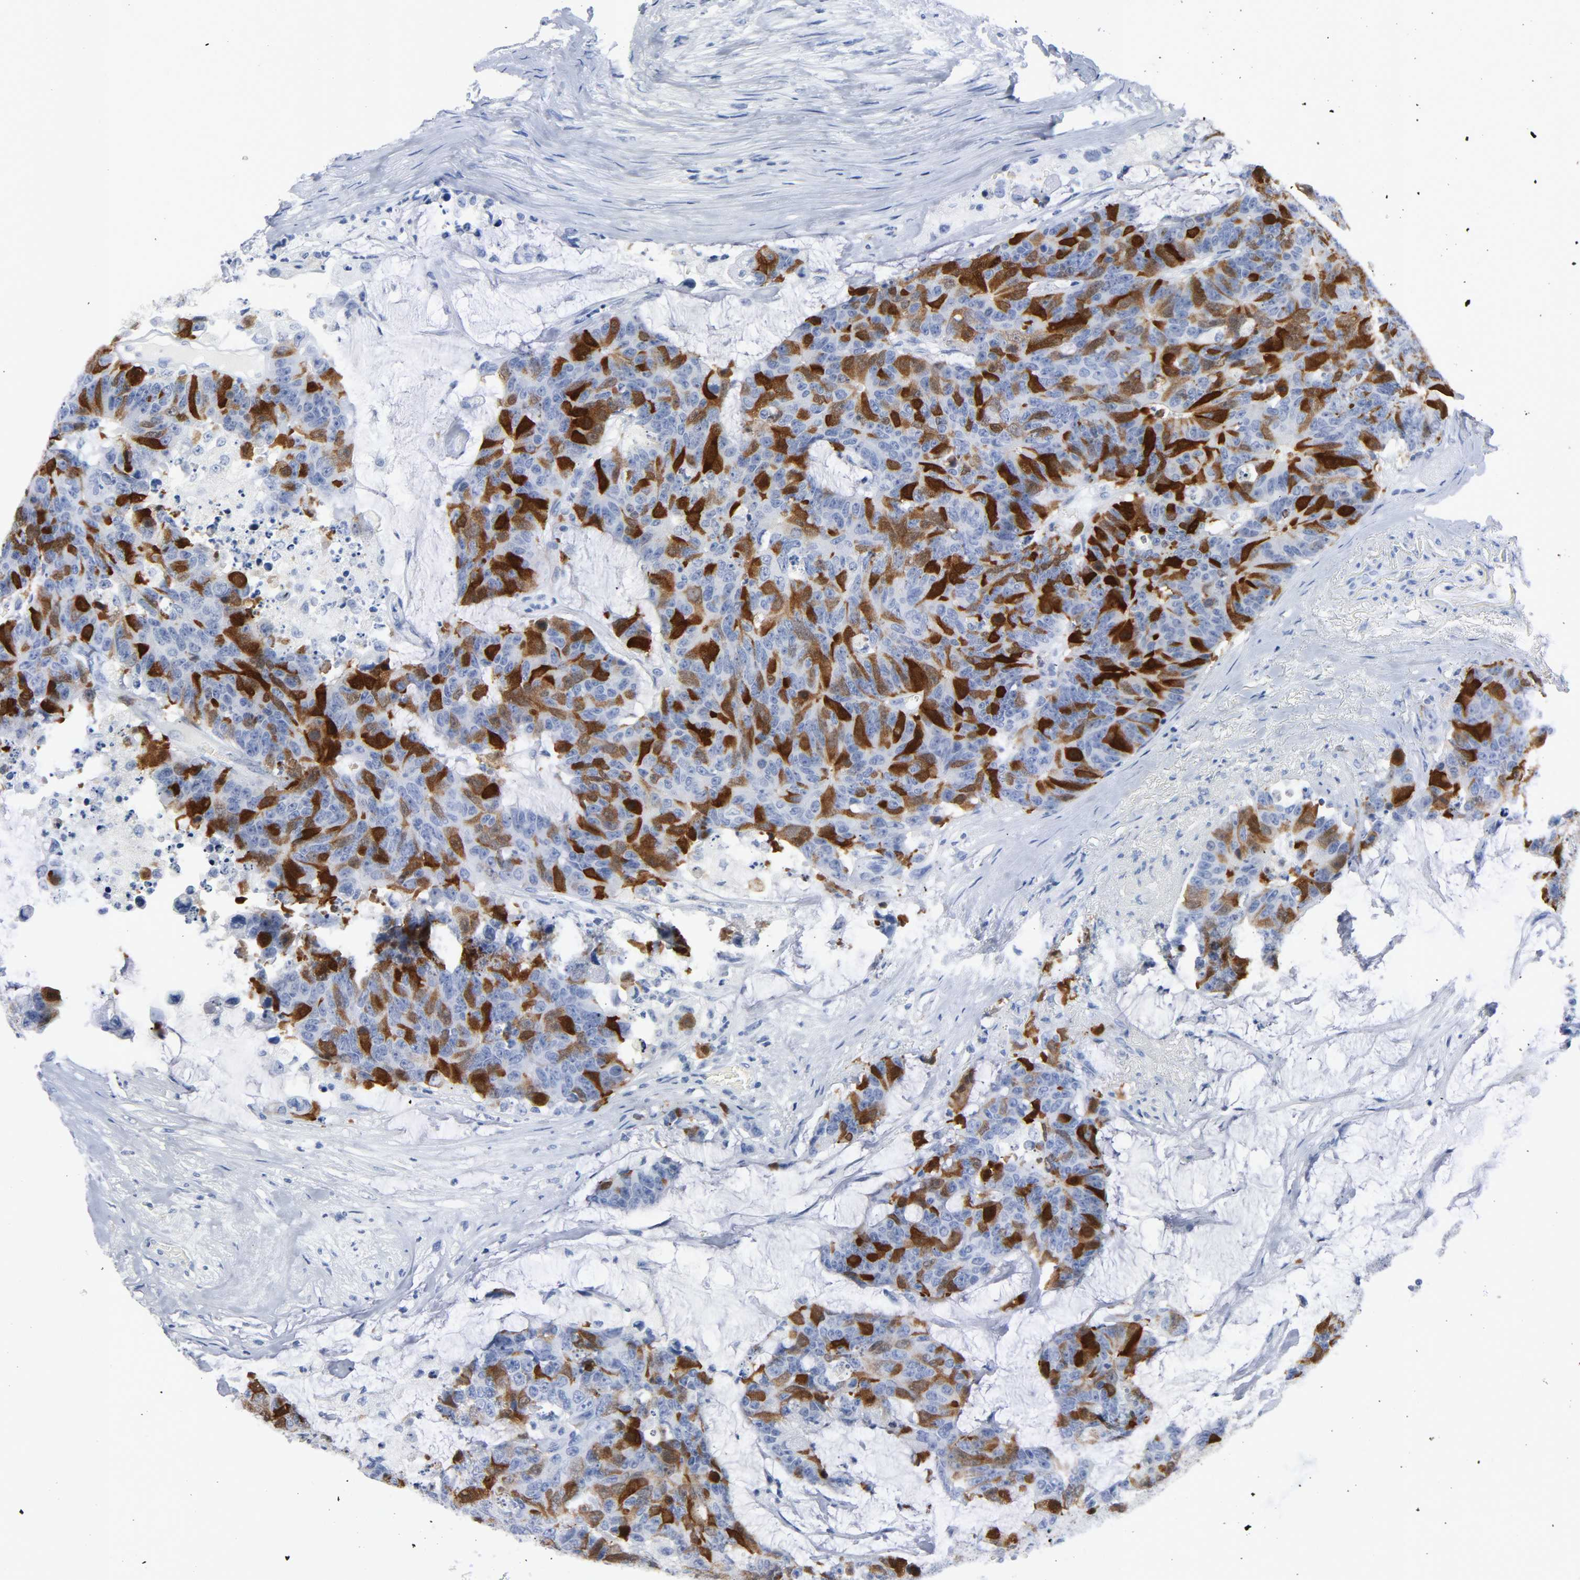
{"staining": {"intensity": "strong", "quantity": "25%-75%", "location": "cytoplasmic/membranous,nuclear"}, "tissue": "colorectal cancer", "cell_type": "Tumor cells", "image_type": "cancer", "snomed": [{"axis": "morphology", "description": "Adenocarcinoma, NOS"}, {"axis": "topography", "description": "Colon"}], "caption": "Approximately 25%-75% of tumor cells in human adenocarcinoma (colorectal) reveal strong cytoplasmic/membranous and nuclear protein staining as visualized by brown immunohistochemical staining.", "gene": "CDC20", "patient": {"sex": "female", "age": 86}}